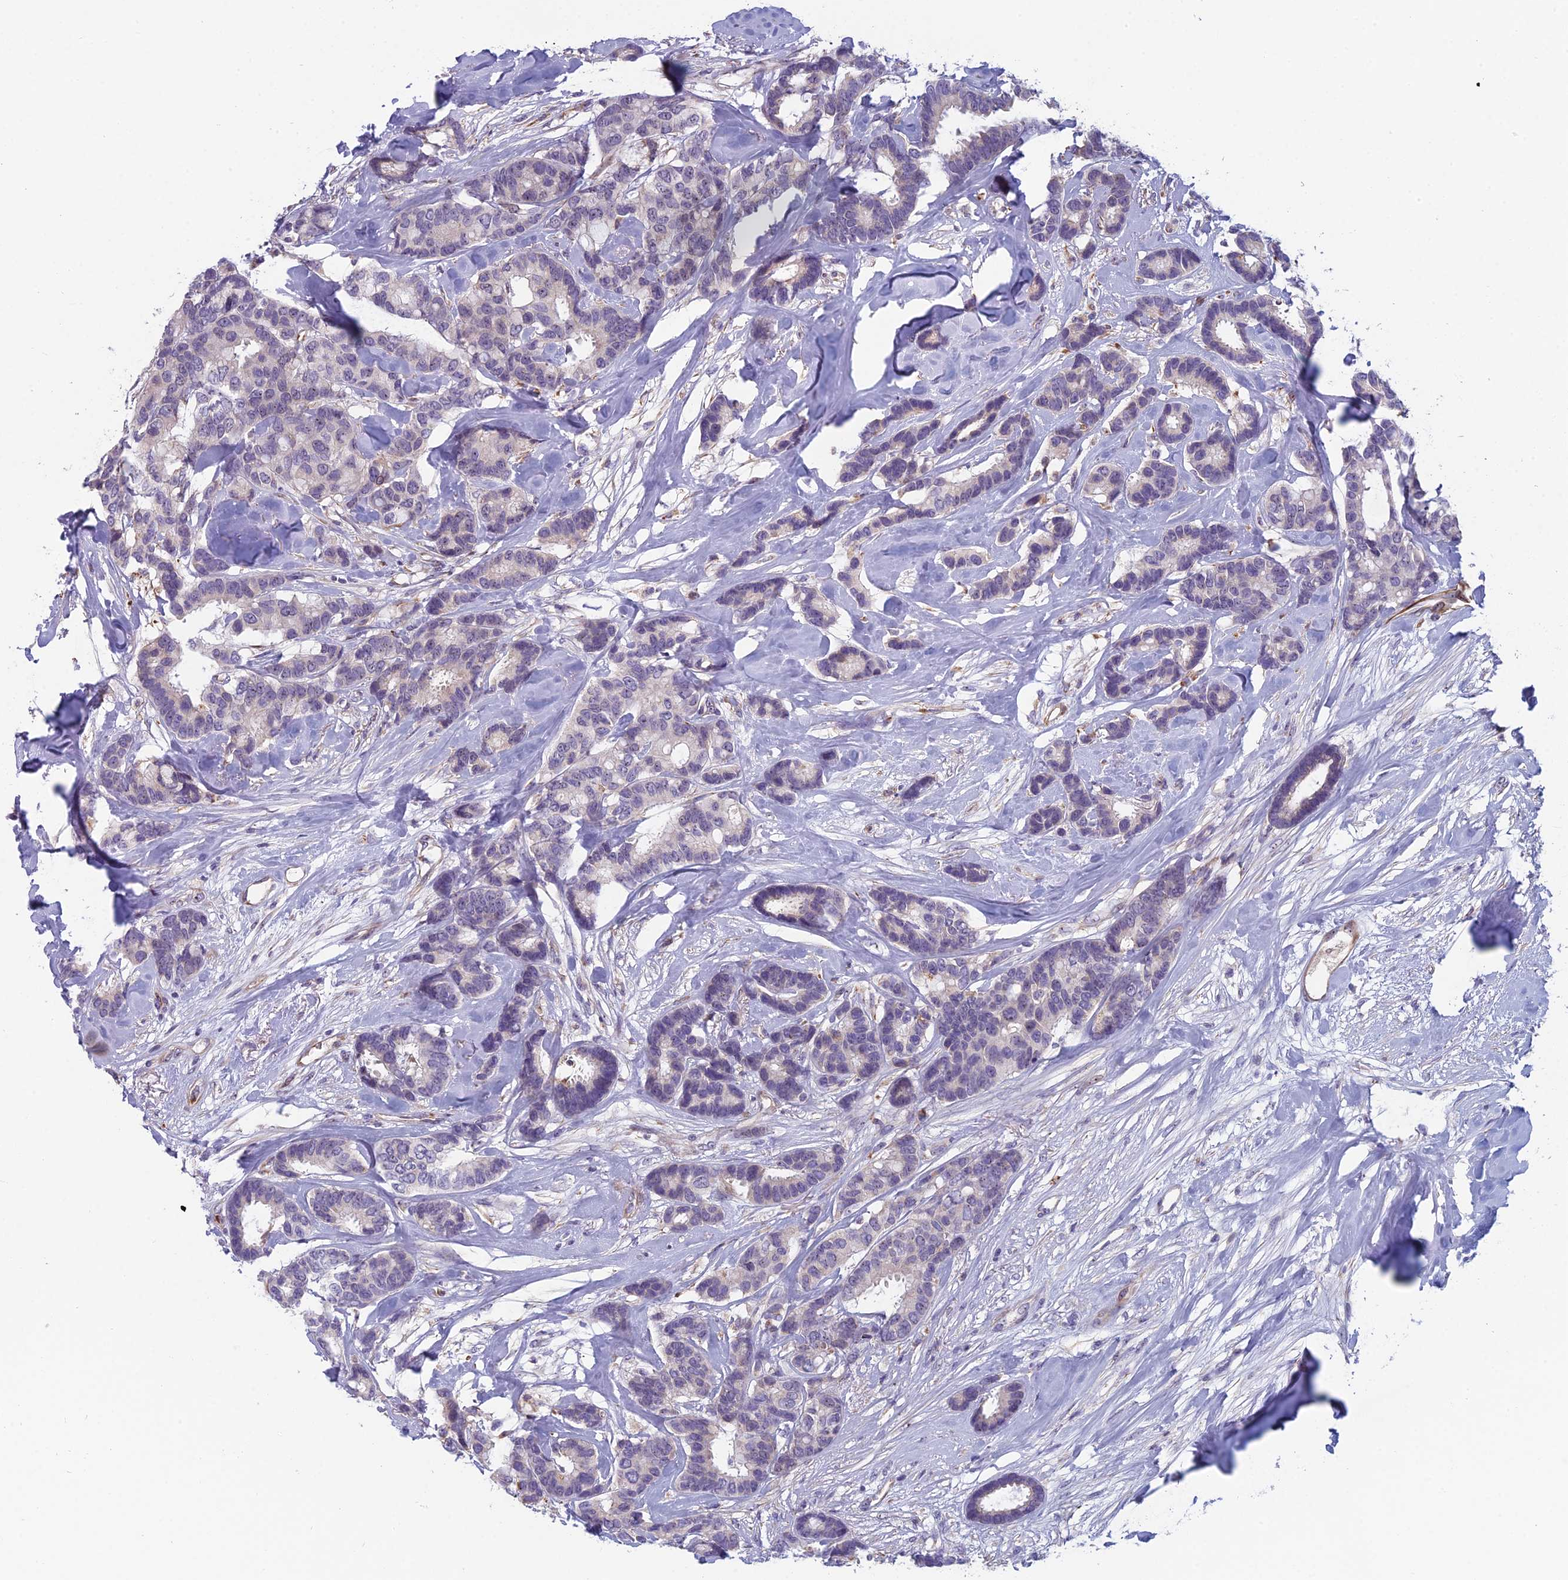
{"staining": {"intensity": "negative", "quantity": "none", "location": "none"}, "tissue": "breast cancer", "cell_type": "Tumor cells", "image_type": "cancer", "snomed": [{"axis": "morphology", "description": "Duct carcinoma"}, {"axis": "topography", "description": "Breast"}], "caption": "Human breast infiltrating ductal carcinoma stained for a protein using immunohistochemistry displays no expression in tumor cells.", "gene": "NOC2L", "patient": {"sex": "female", "age": 87}}